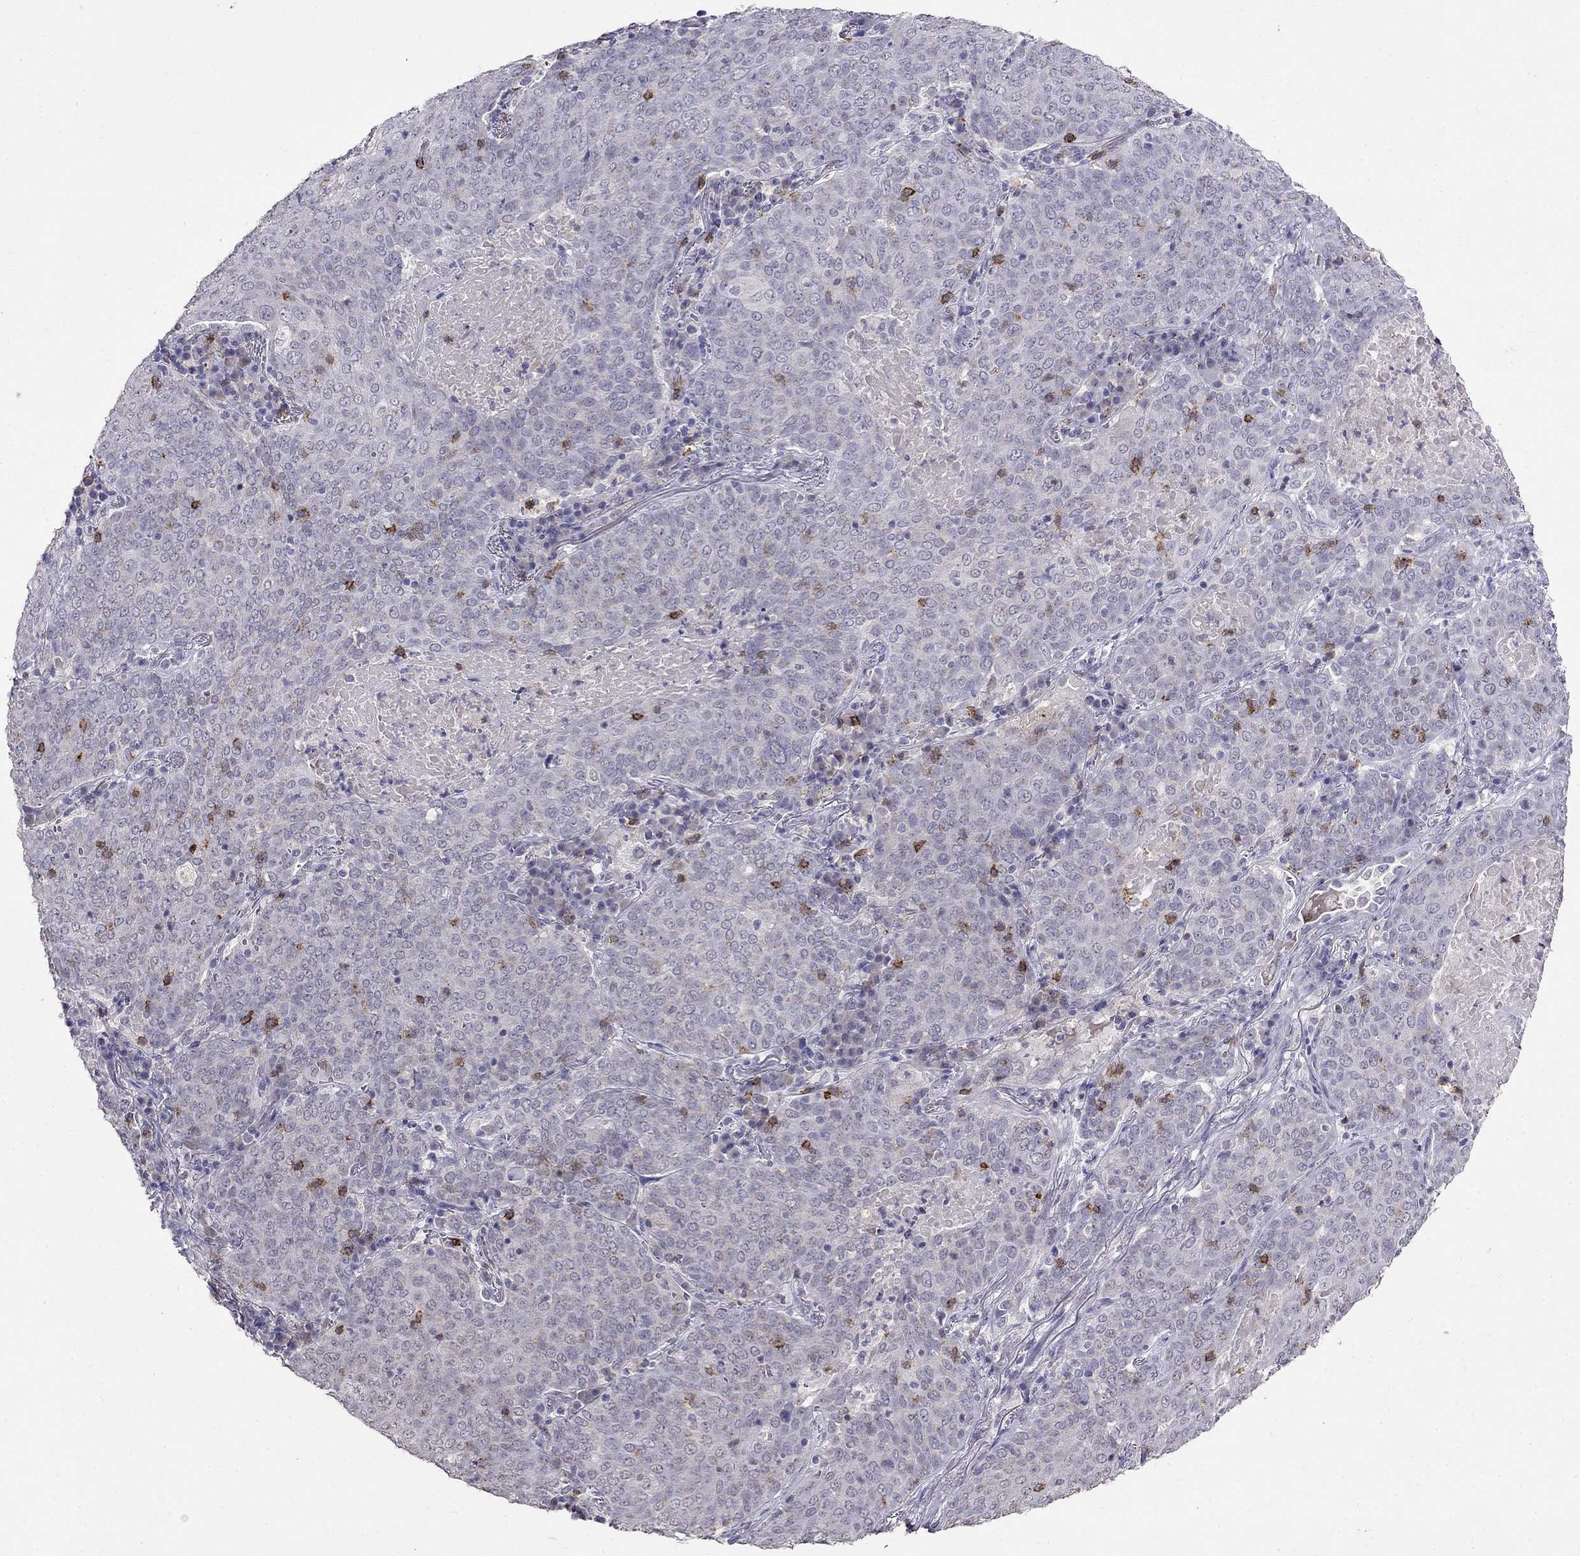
{"staining": {"intensity": "negative", "quantity": "none", "location": "none"}, "tissue": "lung cancer", "cell_type": "Tumor cells", "image_type": "cancer", "snomed": [{"axis": "morphology", "description": "Squamous cell carcinoma, NOS"}, {"axis": "topography", "description": "Lung"}], "caption": "A histopathology image of human lung squamous cell carcinoma is negative for staining in tumor cells.", "gene": "CD8B", "patient": {"sex": "male", "age": 82}}